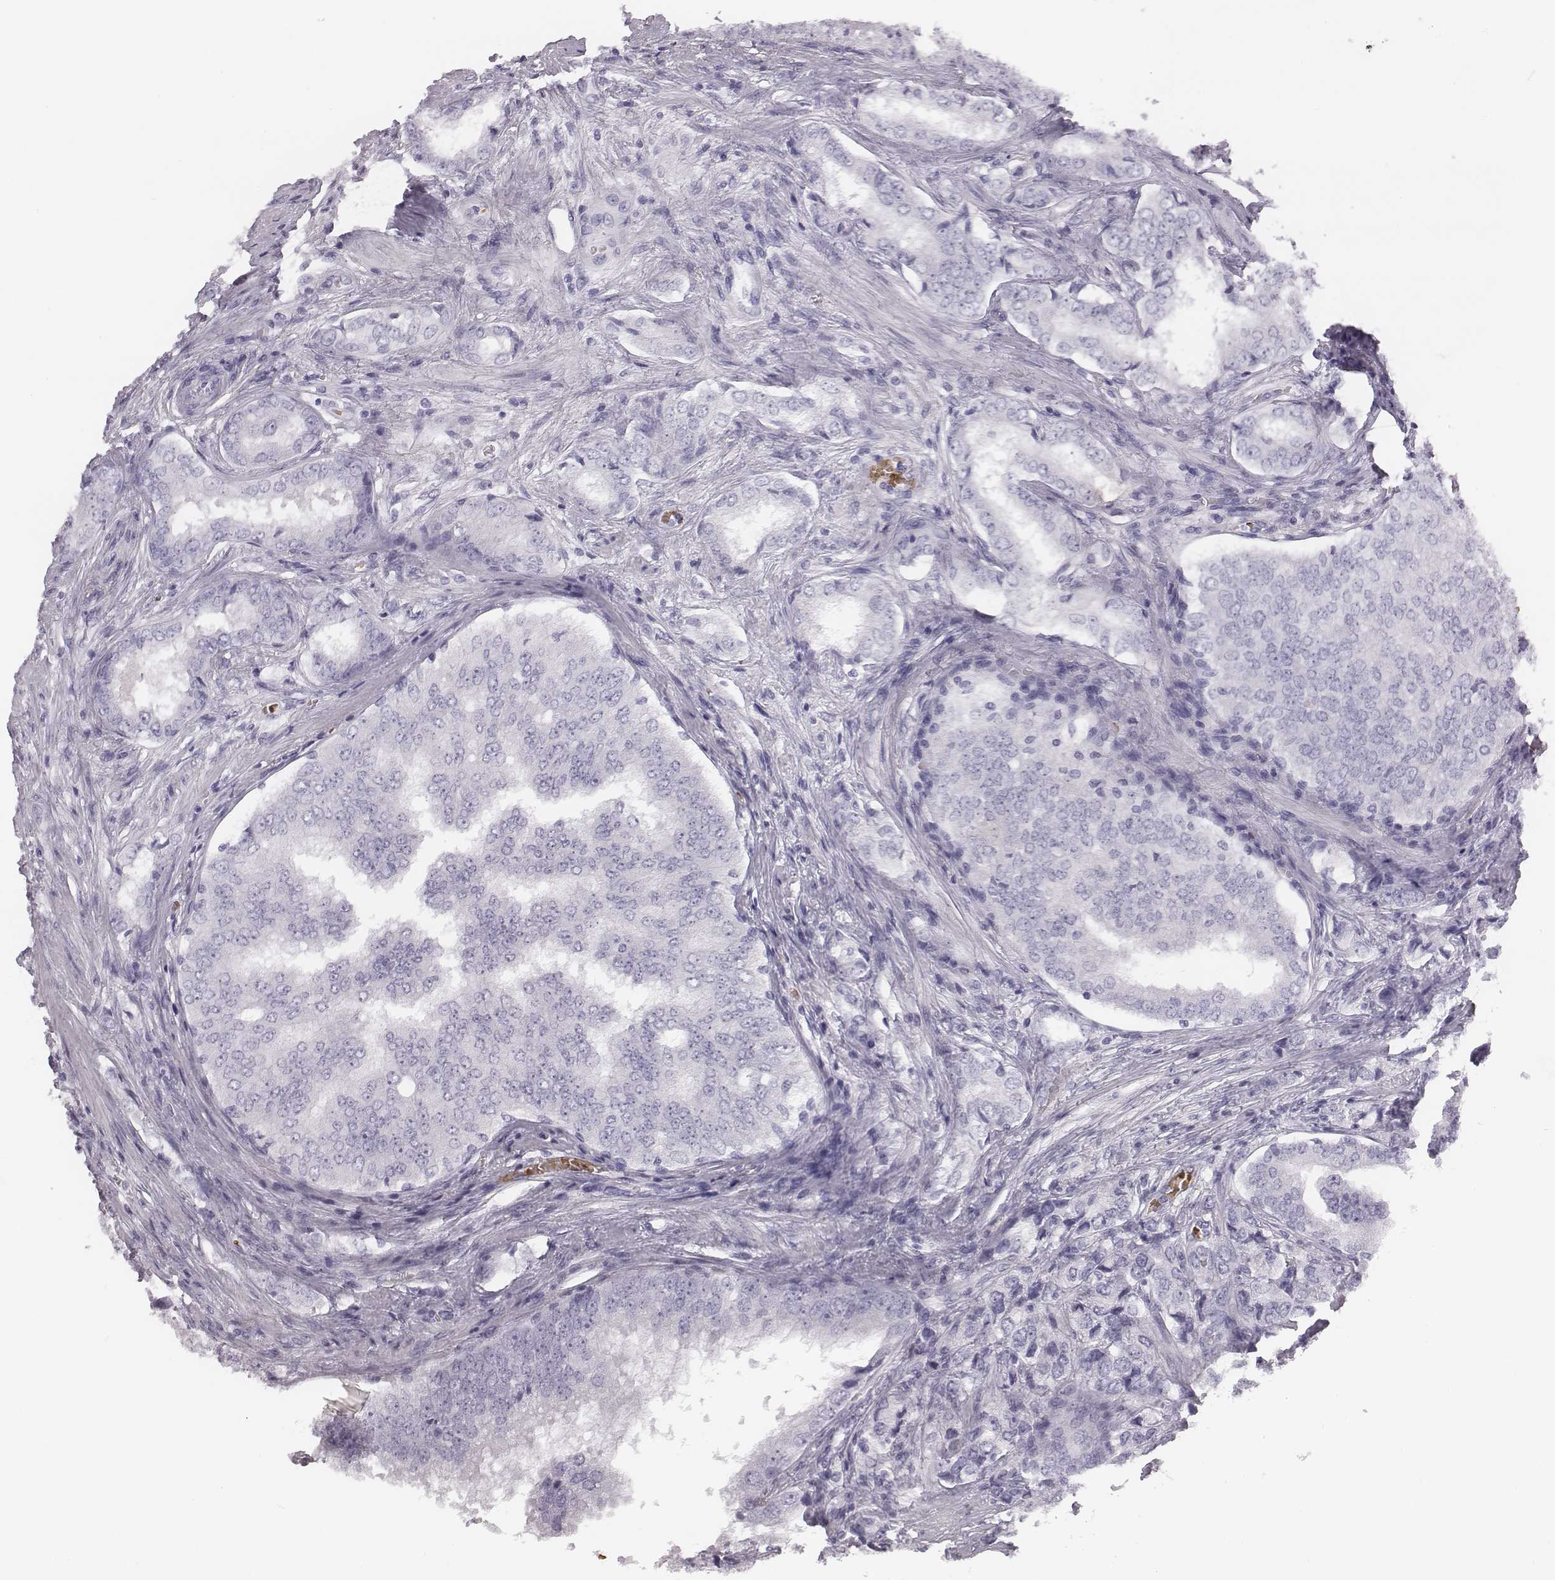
{"staining": {"intensity": "negative", "quantity": "none", "location": "none"}, "tissue": "prostate cancer", "cell_type": "Tumor cells", "image_type": "cancer", "snomed": [{"axis": "morphology", "description": "Adenocarcinoma, NOS"}, {"axis": "topography", "description": "Prostate"}], "caption": "DAB (3,3'-diaminobenzidine) immunohistochemical staining of prostate adenocarcinoma shows no significant positivity in tumor cells.", "gene": "HBZ", "patient": {"sex": "male", "age": 65}}